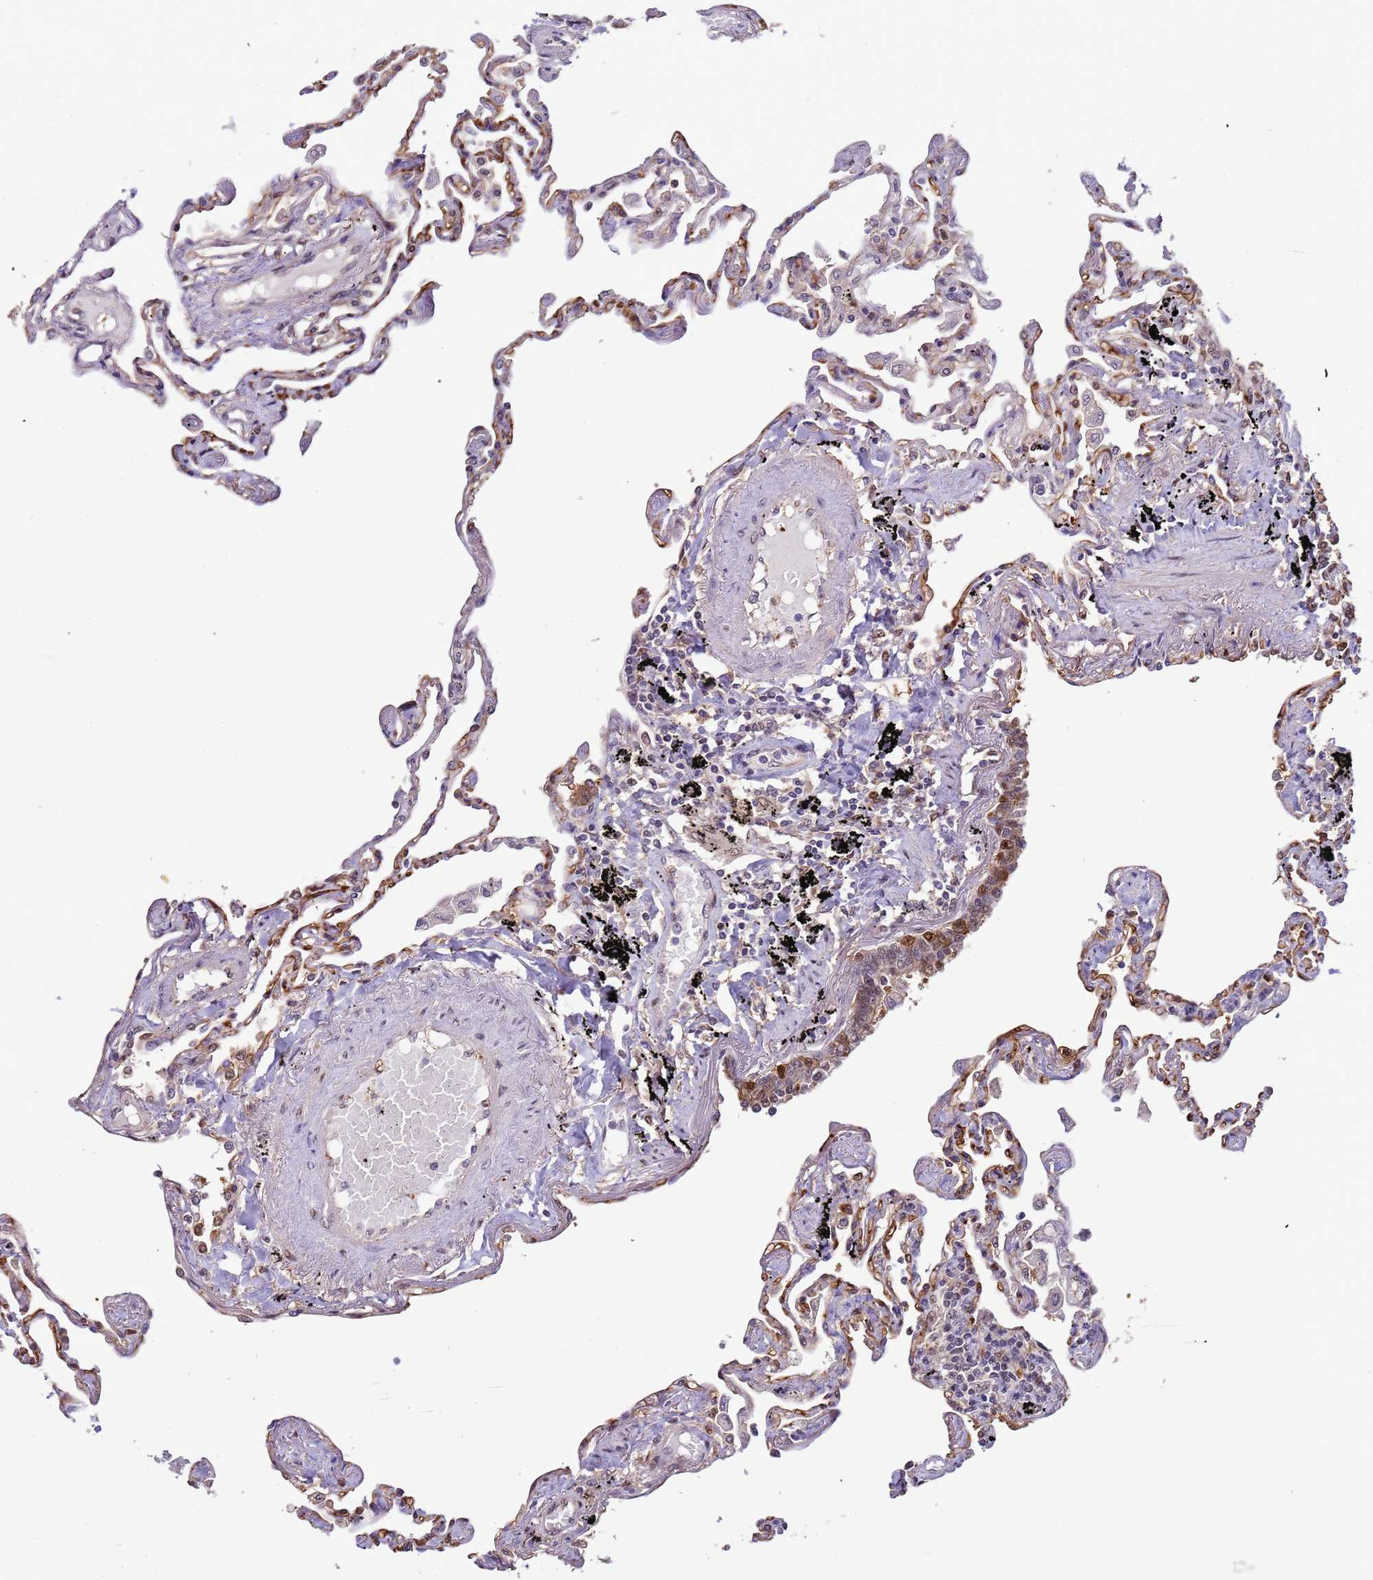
{"staining": {"intensity": "weak", "quantity": "25%-75%", "location": "cytoplasmic/membranous"}, "tissue": "lung", "cell_type": "Alveolar cells", "image_type": "normal", "snomed": [{"axis": "morphology", "description": "Normal tissue, NOS"}, {"axis": "topography", "description": "Lung"}], "caption": "Immunohistochemical staining of normal human lung displays weak cytoplasmic/membranous protein positivity in approximately 25%-75% of alveolar cells.", "gene": "ZBTB5", "patient": {"sex": "female", "age": 67}}